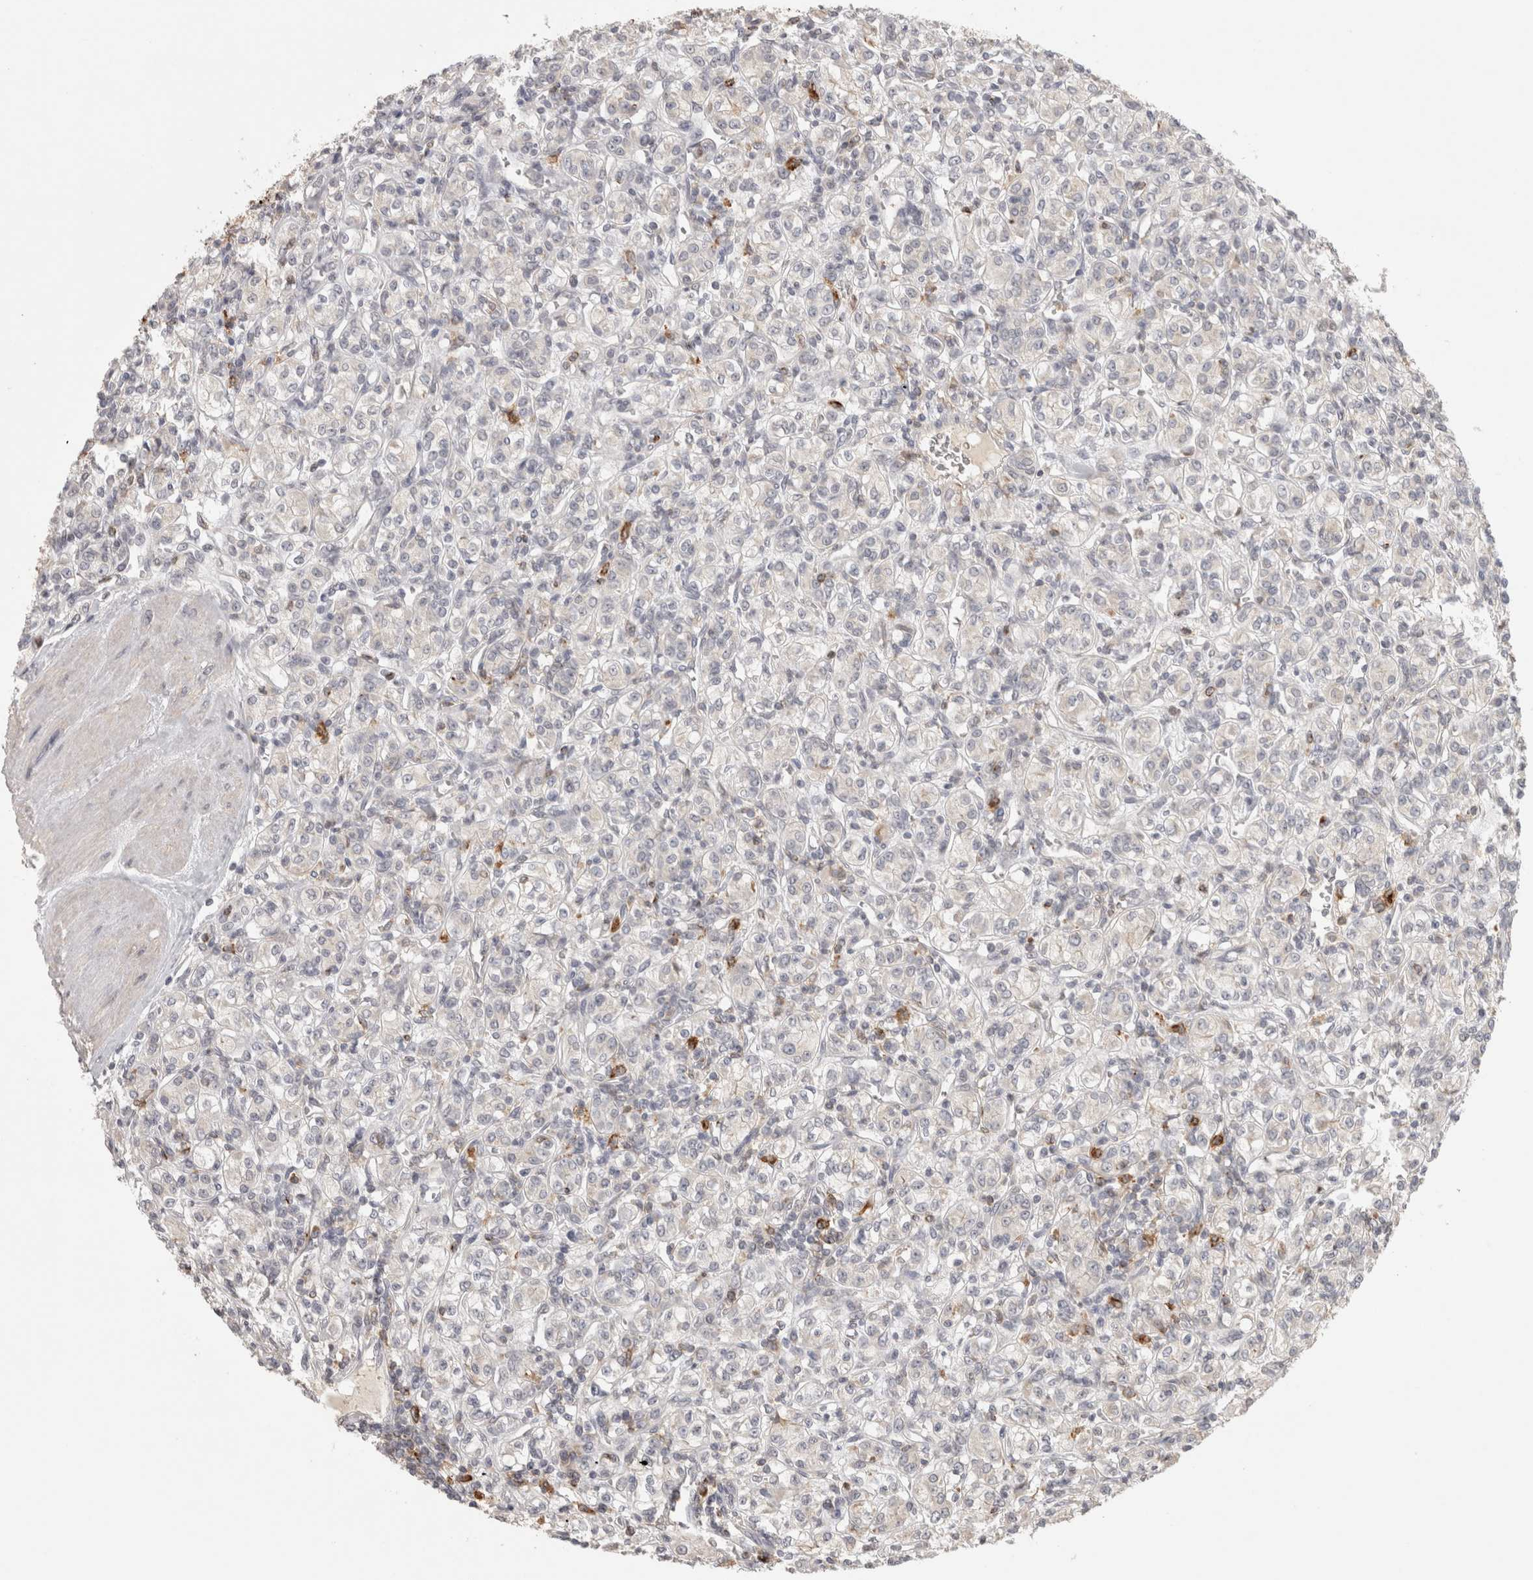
{"staining": {"intensity": "negative", "quantity": "none", "location": "none"}, "tissue": "renal cancer", "cell_type": "Tumor cells", "image_type": "cancer", "snomed": [{"axis": "morphology", "description": "Adenocarcinoma, NOS"}, {"axis": "topography", "description": "Kidney"}], "caption": "The photomicrograph reveals no staining of tumor cells in renal adenocarcinoma.", "gene": "HAVCR2", "patient": {"sex": "male", "age": 77}}